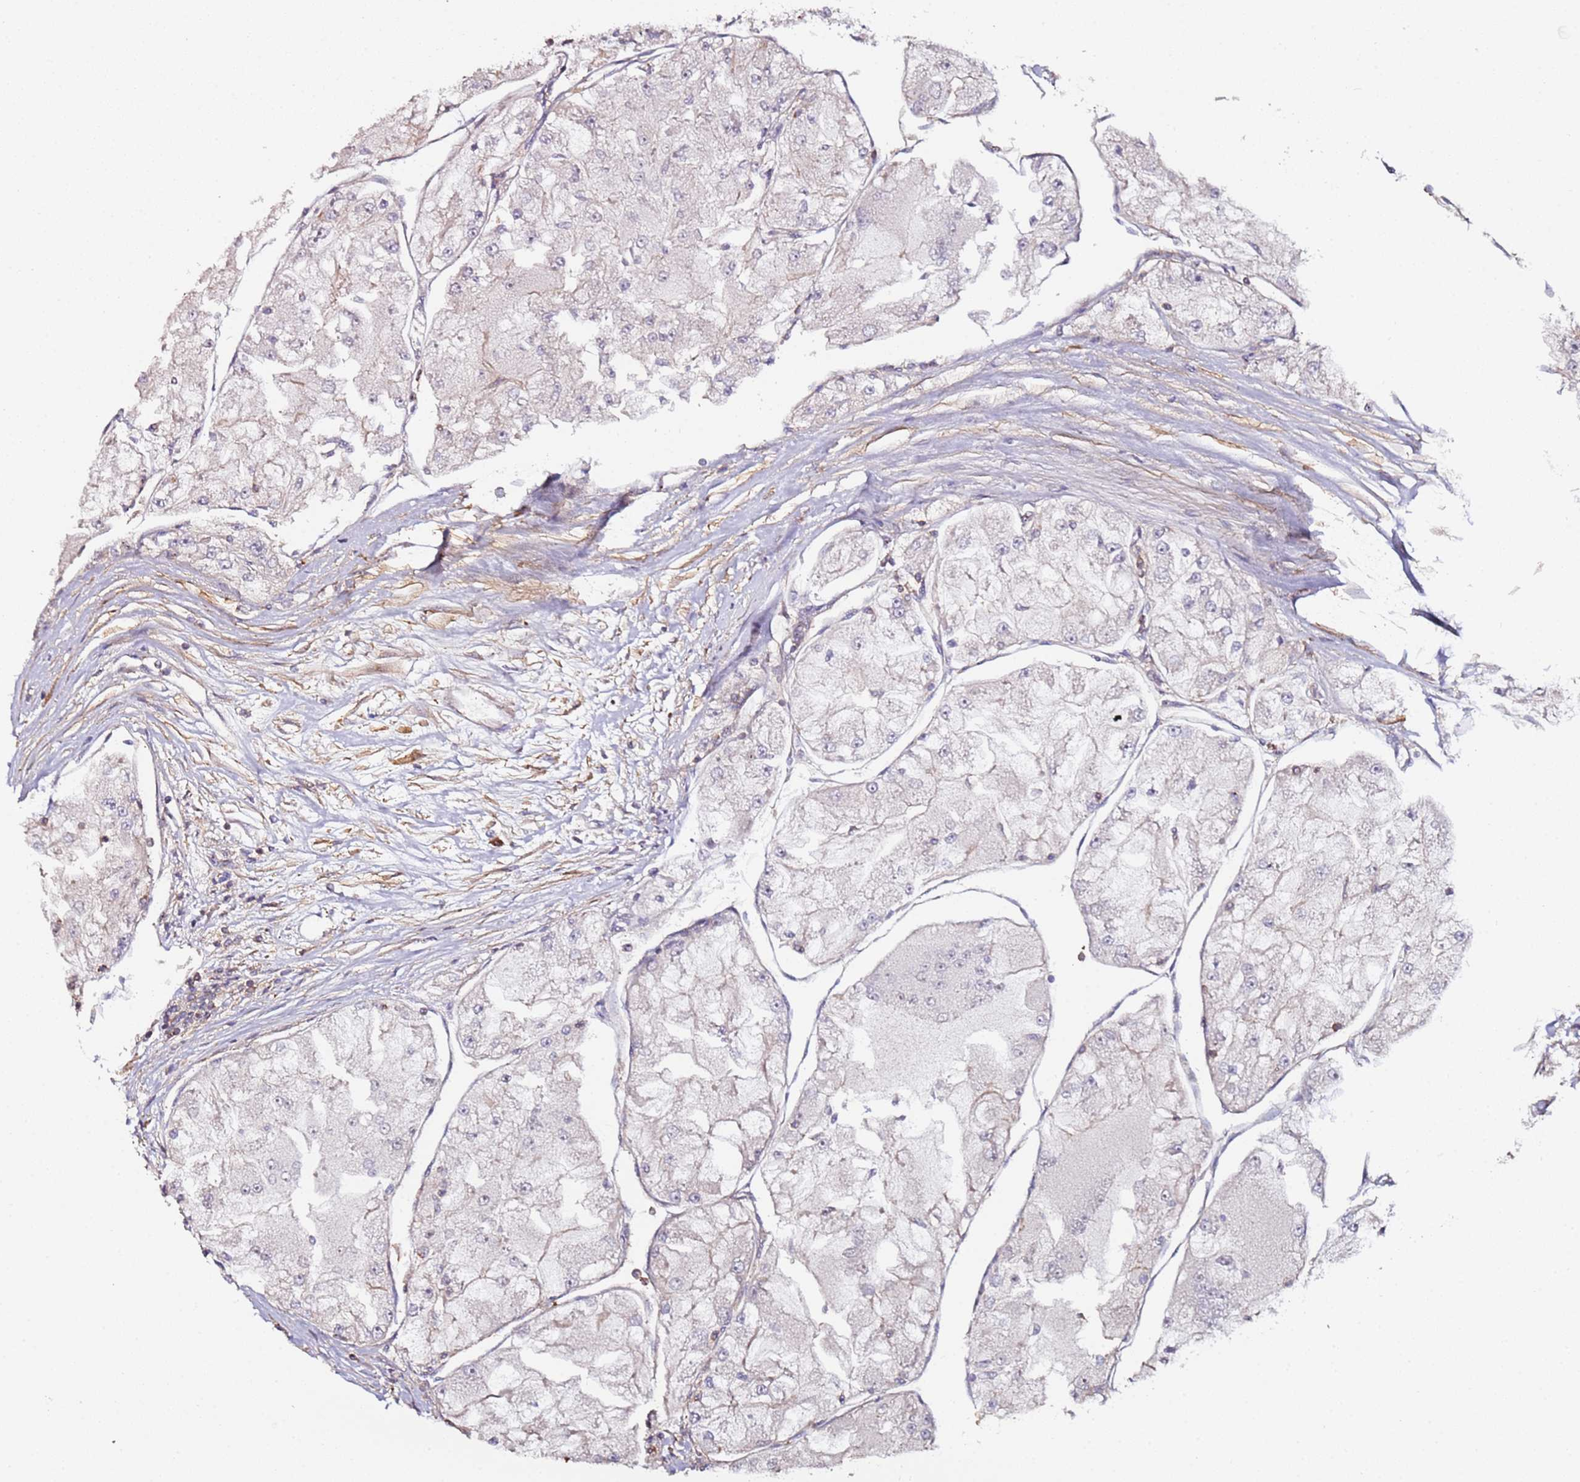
{"staining": {"intensity": "negative", "quantity": "none", "location": "none"}, "tissue": "renal cancer", "cell_type": "Tumor cells", "image_type": "cancer", "snomed": [{"axis": "morphology", "description": "Adenocarcinoma, NOS"}, {"axis": "topography", "description": "Kidney"}], "caption": "Renal cancer (adenocarcinoma) stained for a protein using immunohistochemistry reveals no staining tumor cells.", "gene": "CYP2U1", "patient": {"sex": "female", "age": 72}}